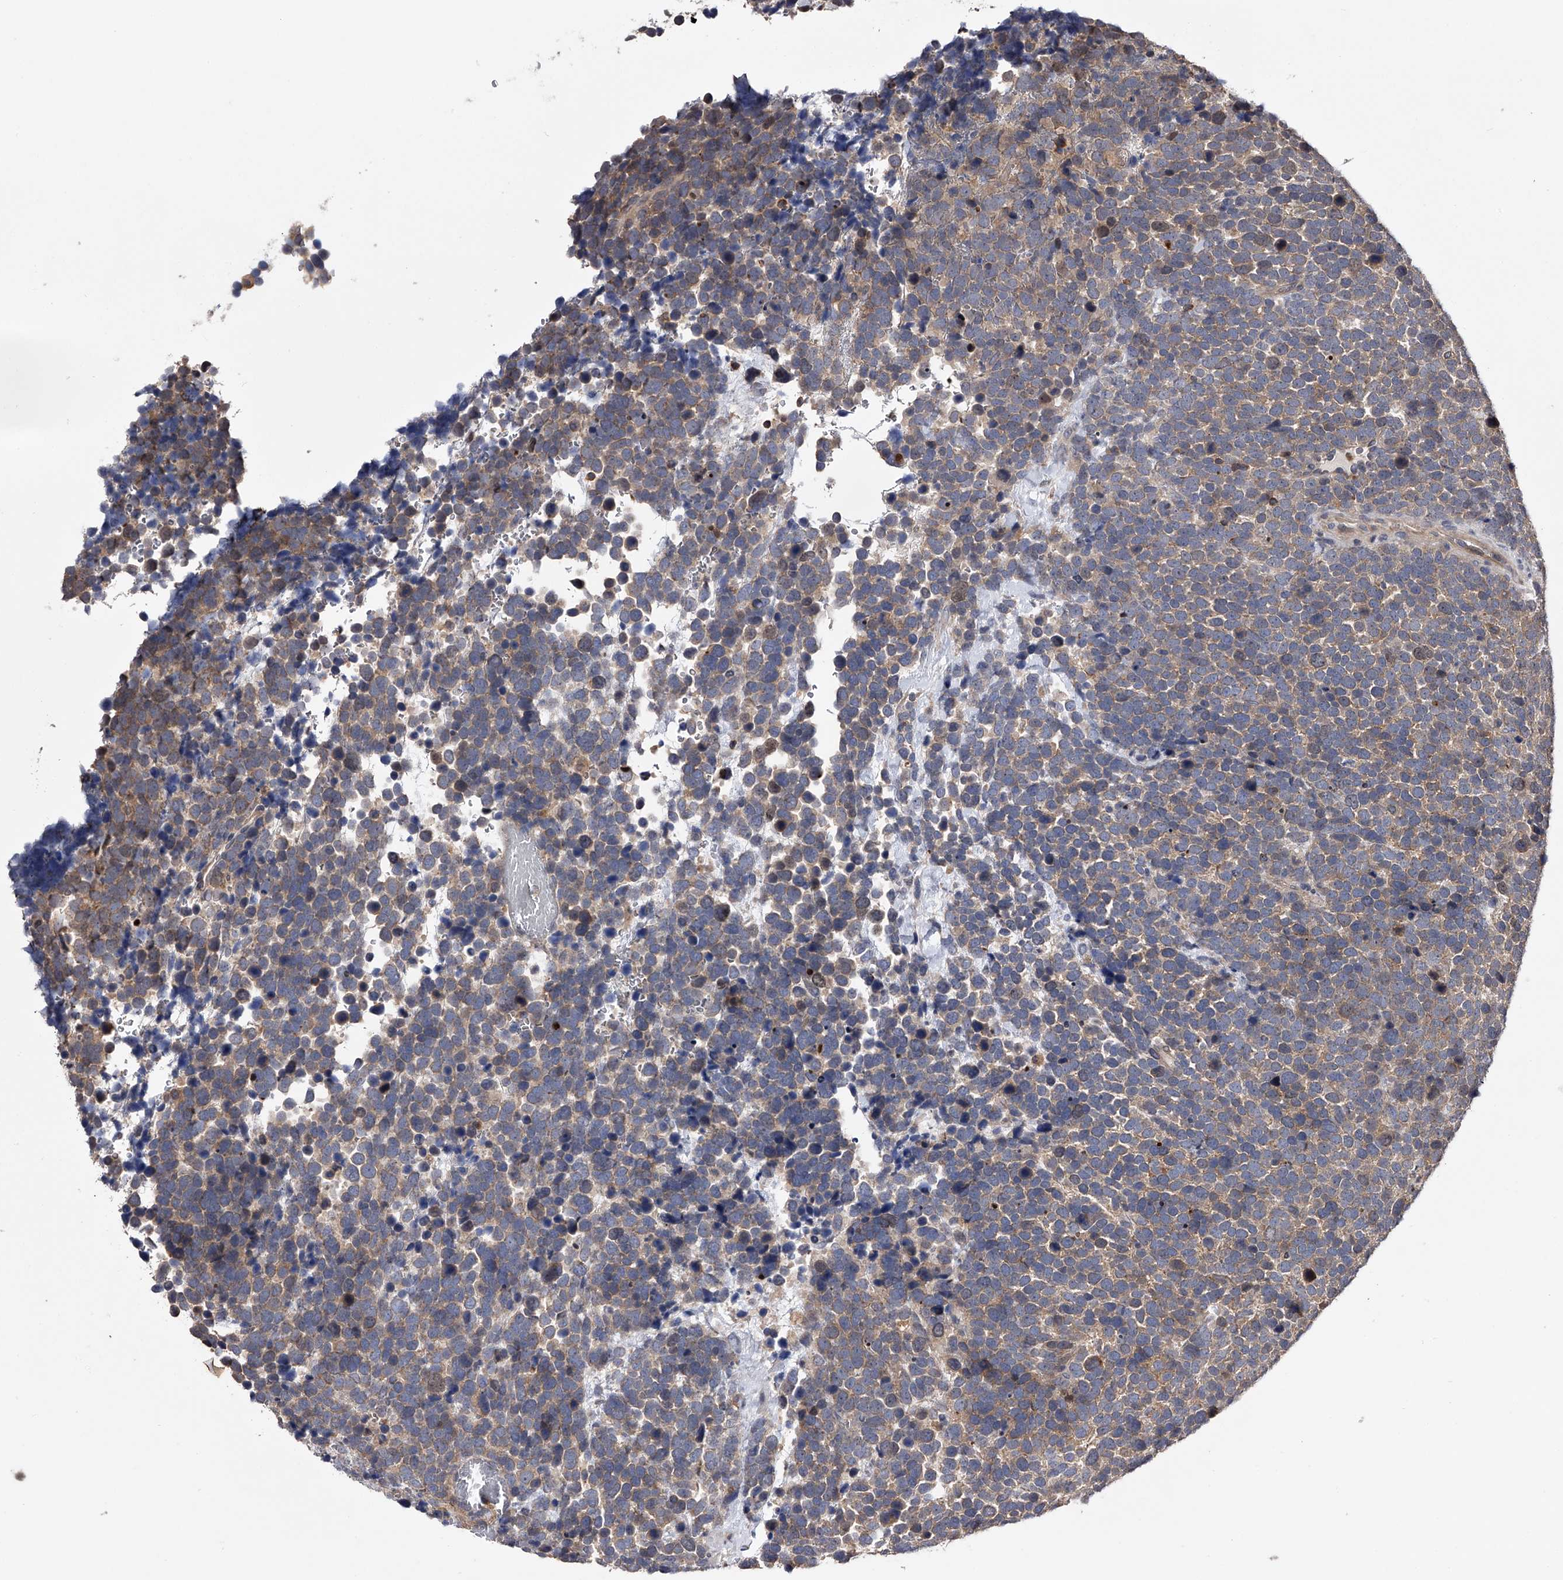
{"staining": {"intensity": "weak", "quantity": "25%-75%", "location": "cytoplasmic/membranous"}, "tissue": "urothelial cancer", "cell_type": "Tumor cells", "image_type": "cancer", "snomed": [{"axis": "morphology", "description": "Urothelial carcinoma, High grade"}, {"axis": "topography", "description": "Urinary bladder"}], "caption": "Brown immunohistochemical staining in high-grade urothelial carcinoma displays weak cytoplasmic/membranous staining in about 25%-75% of tumor cells.", "gene": "PAN3", "patient": {"sex": "female", "age": 82}}